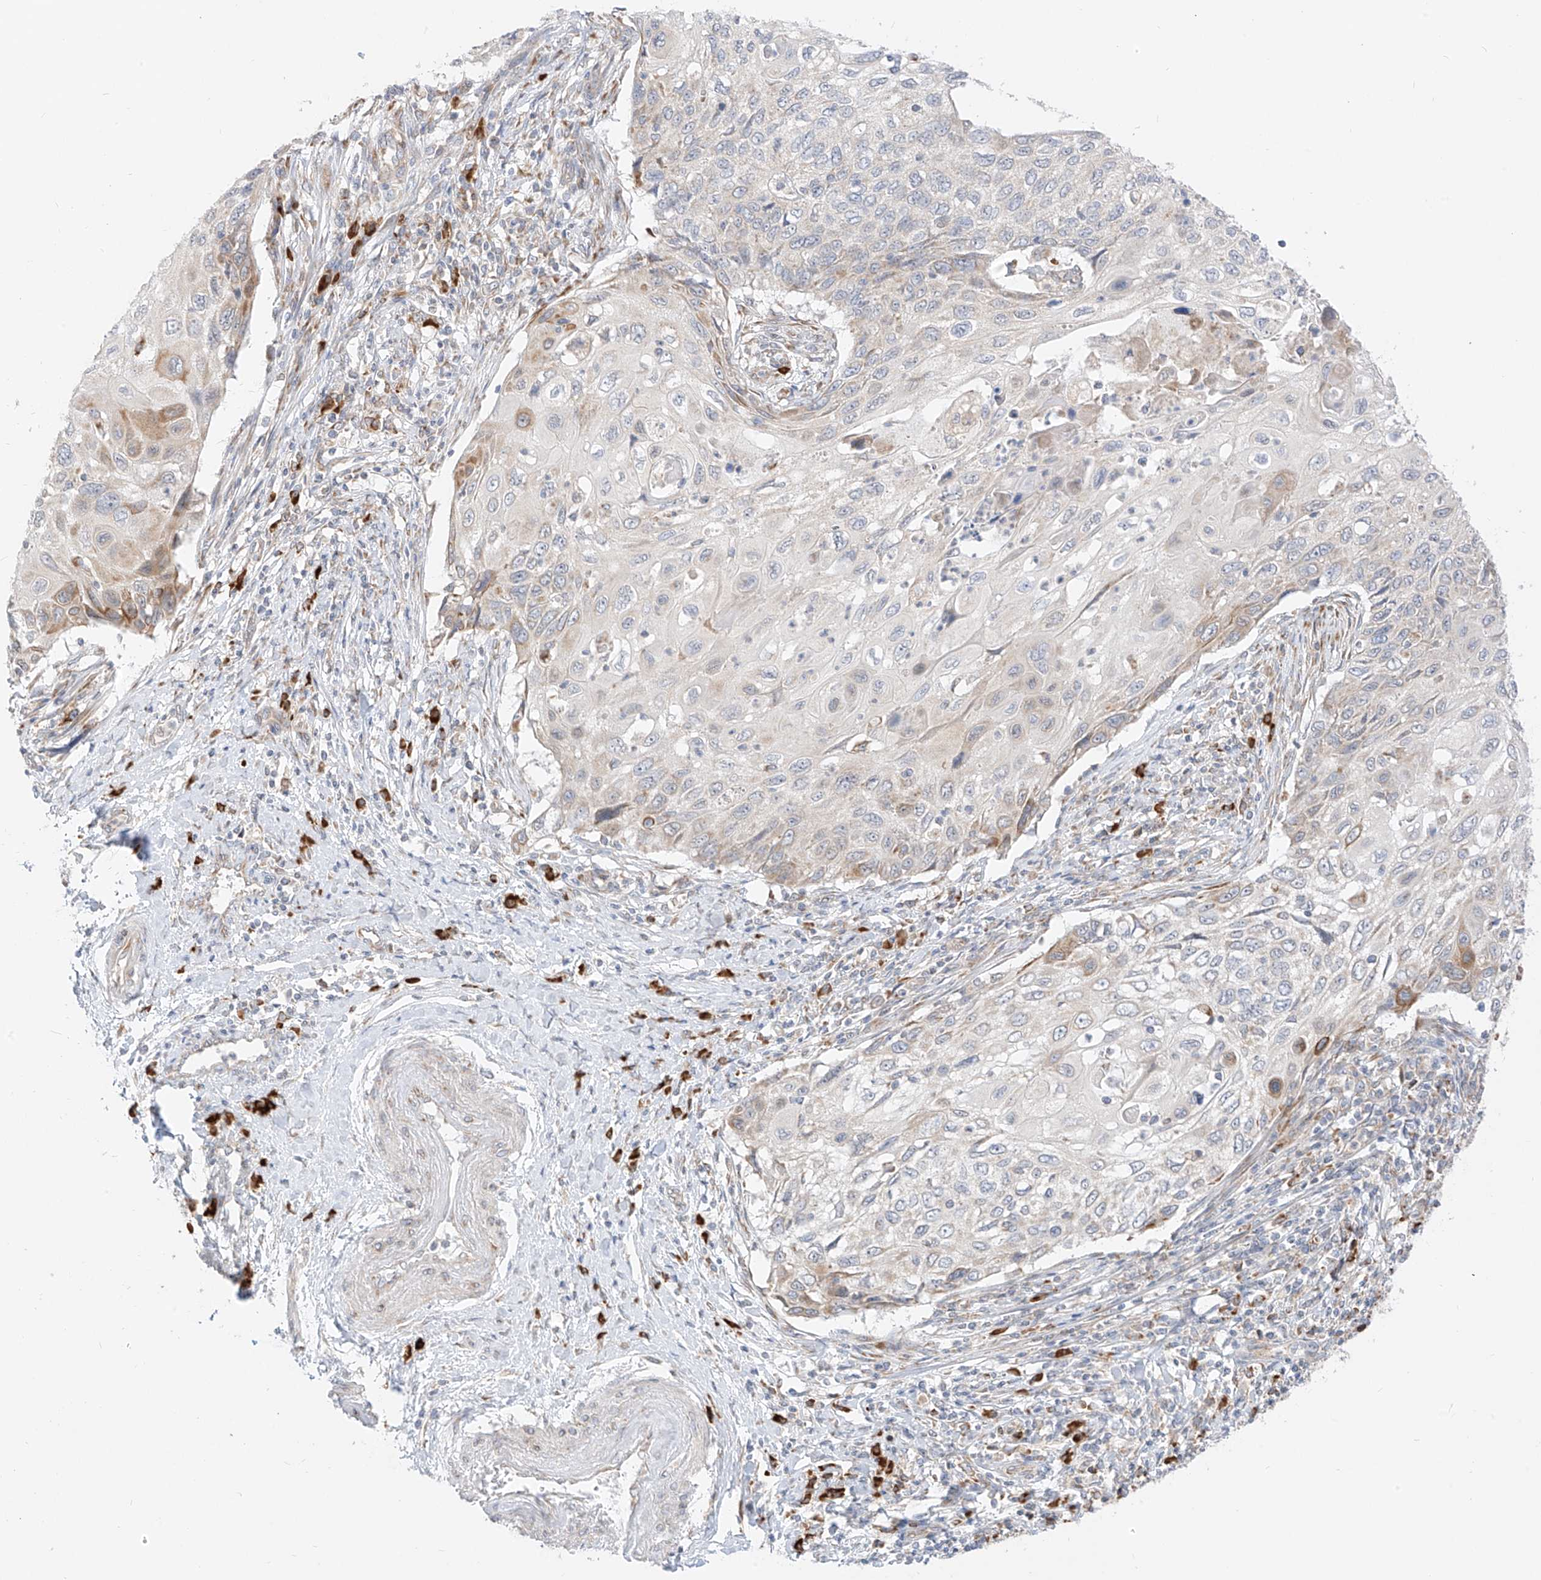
{"staining": {"intensity": "moderate", "quantity": "<25%", "location": "cytoplasmic/membranous"}, "tissue": "cervical cancer", "cell_type": "Tumor cells", "image_type": "cancer", "snomed": [{"axis": "morphology", "description": "Squamous cell carcinoma, NOS"}, {"axis": "topography", "description": "Cervix"}], "caption": "An image of squamous cell carcinoma (cervical) stained for a protein reveals moderate cytoplasmic/membranous brown staining in tumor cells.", "gene": "STT3A", "patient": {"sex": "female", "age": 70}}